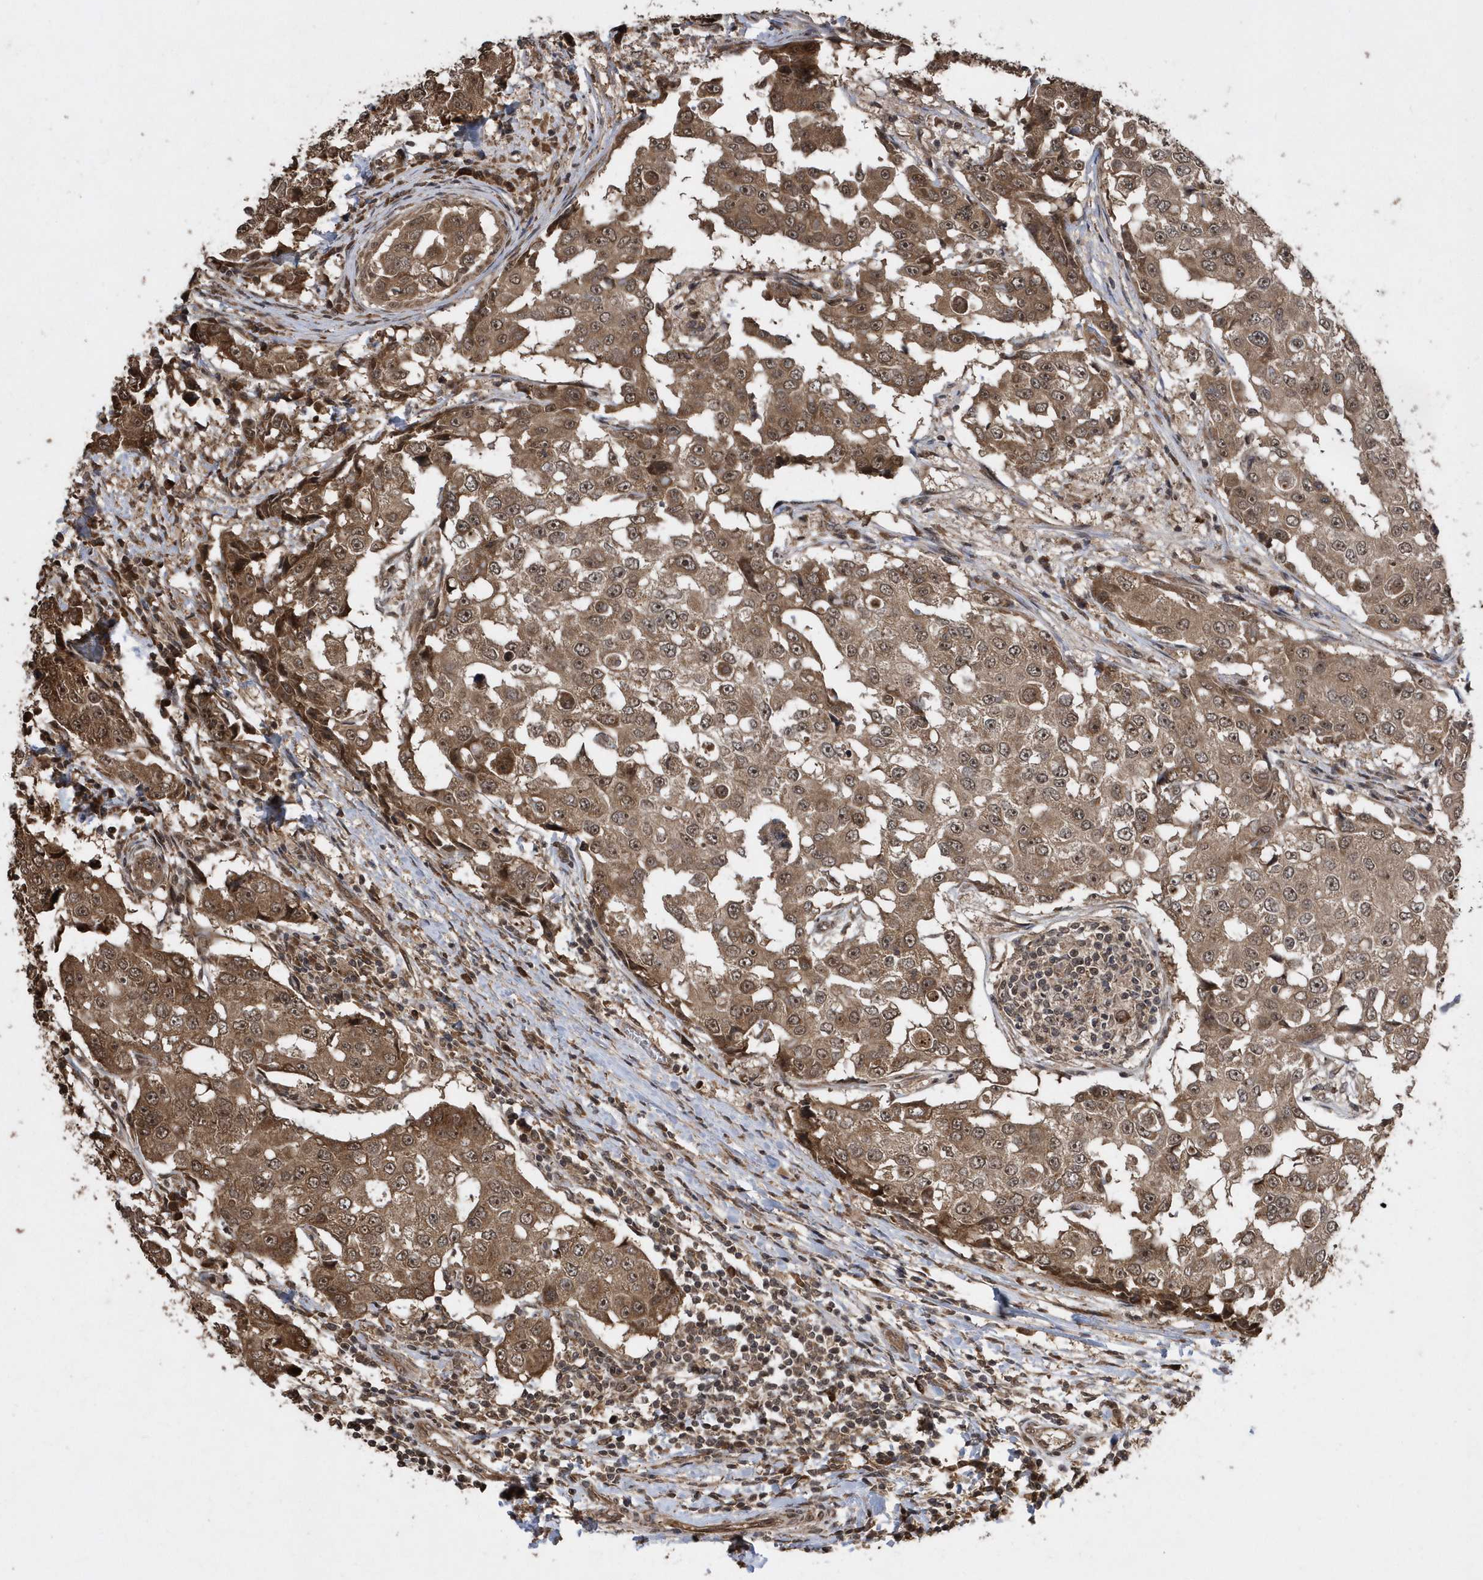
{"staining": {"intensity": "moderate", "quantity": ">75%", "location": "cytoplasmic/membranous"}, "tissue": "breast cancer", "cell_type": "Tumor cells", "image_type": "cancer", "snomed": [{"axis": "morphology", "description": "Duct carcinoma"}, {"axis": "topography", "description": "Breast"}], "caption": "IHC micrograph of human breast cancer (invasive ductal carcinoma) stained for a protein (brown), which reveals medium levels of moderate cytoplasmic/membranous positivity in about >75% of tumor cells.", "gene": "WASHC5", "patient": {"sex": "female", "age": 27}}